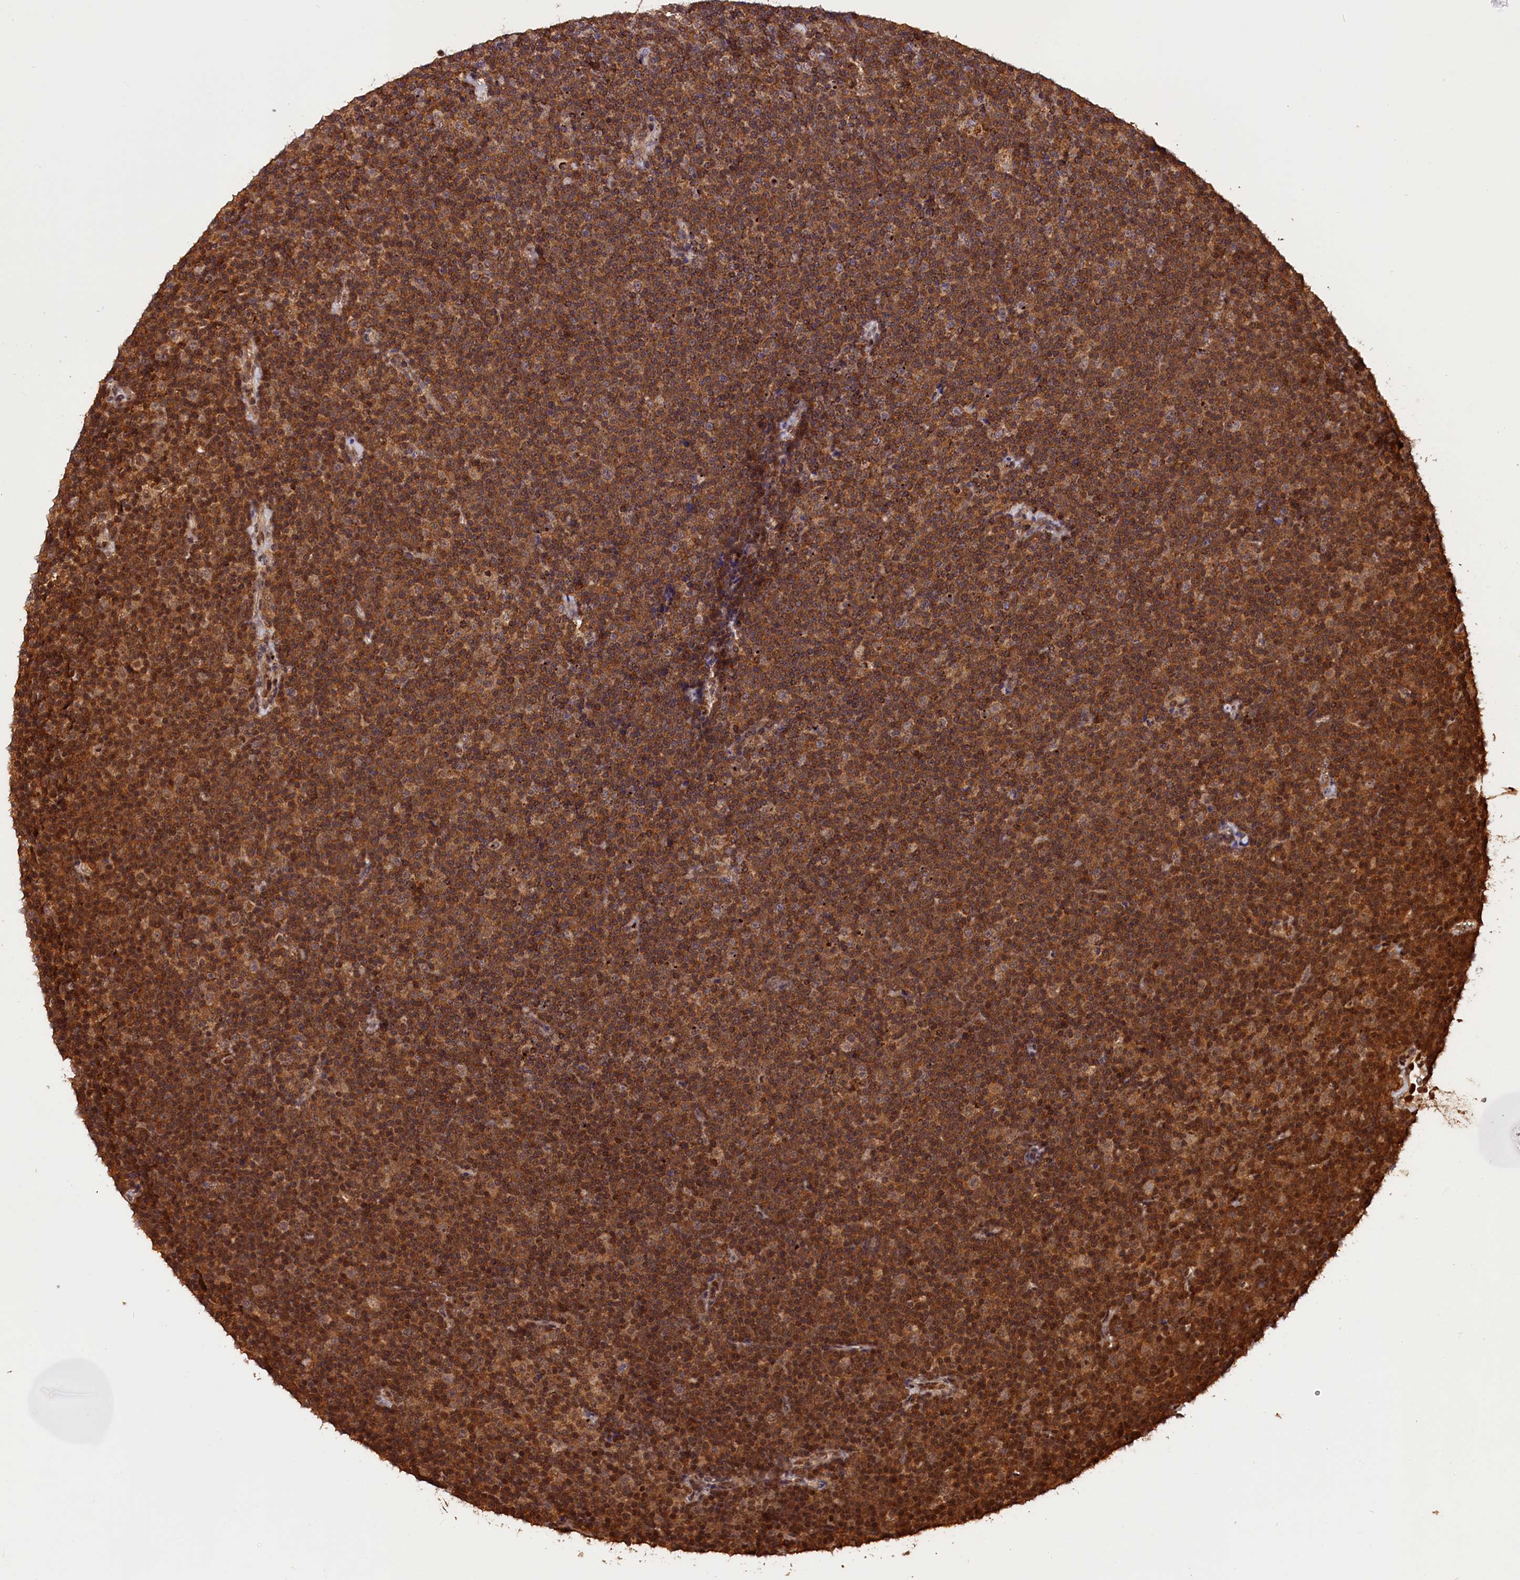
{"staining": {"intensity": "strong", "quantity": ">75%", "location": "cytoplasmic/membranous"}, "tissue": "lymphoma", "cell_type": "Tumor cells", "image_type": "cancer", "snomed": [{"axis": "morphology", "description": "Malignant lymphoma, non-Hodgkin's type, Low grade"}, {"axis": "topography", "description": "Lymph node"}], "caption": "Low-grade malignant lymphoma, non-Hodgkin's type stained for a protein shows strong cytoplasmic/membranous positivity in tumor cells. (brown staining indicates protein expression, while blue staining denotes nuclei).", "gene": "IST1", "patient": {"sex": "female", "age": 67}}